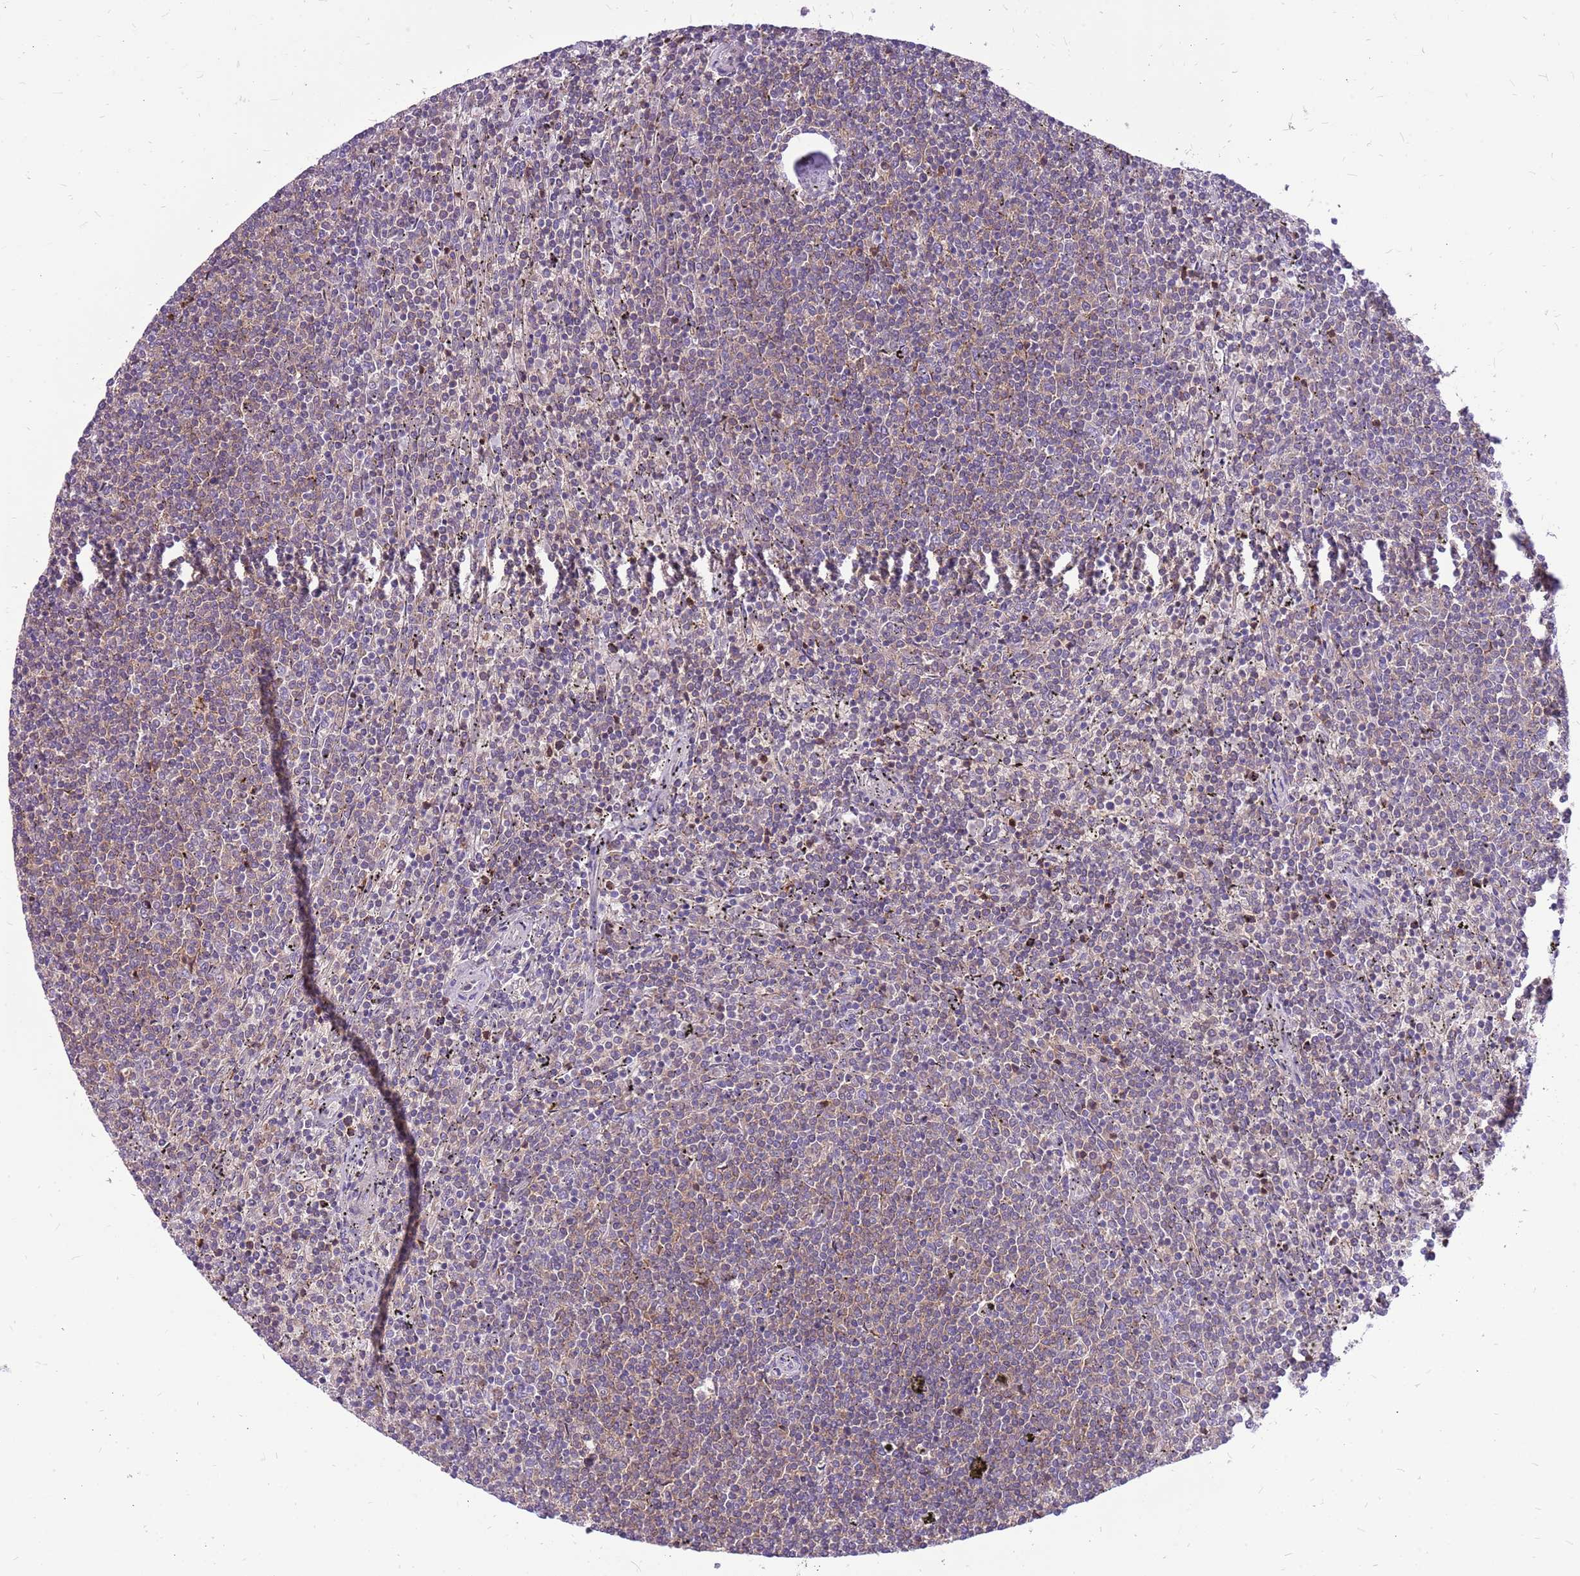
{"staining": {"intensity": "weak", "quantity": "25%-75%", "location": "cytoplasmic/membranous"}, "tissue": "lymphoma", "cell_type": "Tumor cells", "image_type": "cancer", "snomed": [{"axis": "morphology", "description": "Malignant lymphoma, non-Hodgkin's type, Low grade"}, {"axis": "topography", "description": "Spleen"}], "caption": "Immunohistochemistry of low-grade malignant lymphoma, non-Hodgkin's type displays low levels of weak cytoplasmic/membranous expression in about 25%-75% of tumor cells.", "gene": "WDR90", "patient": {"sex": "female", "age": 50}}